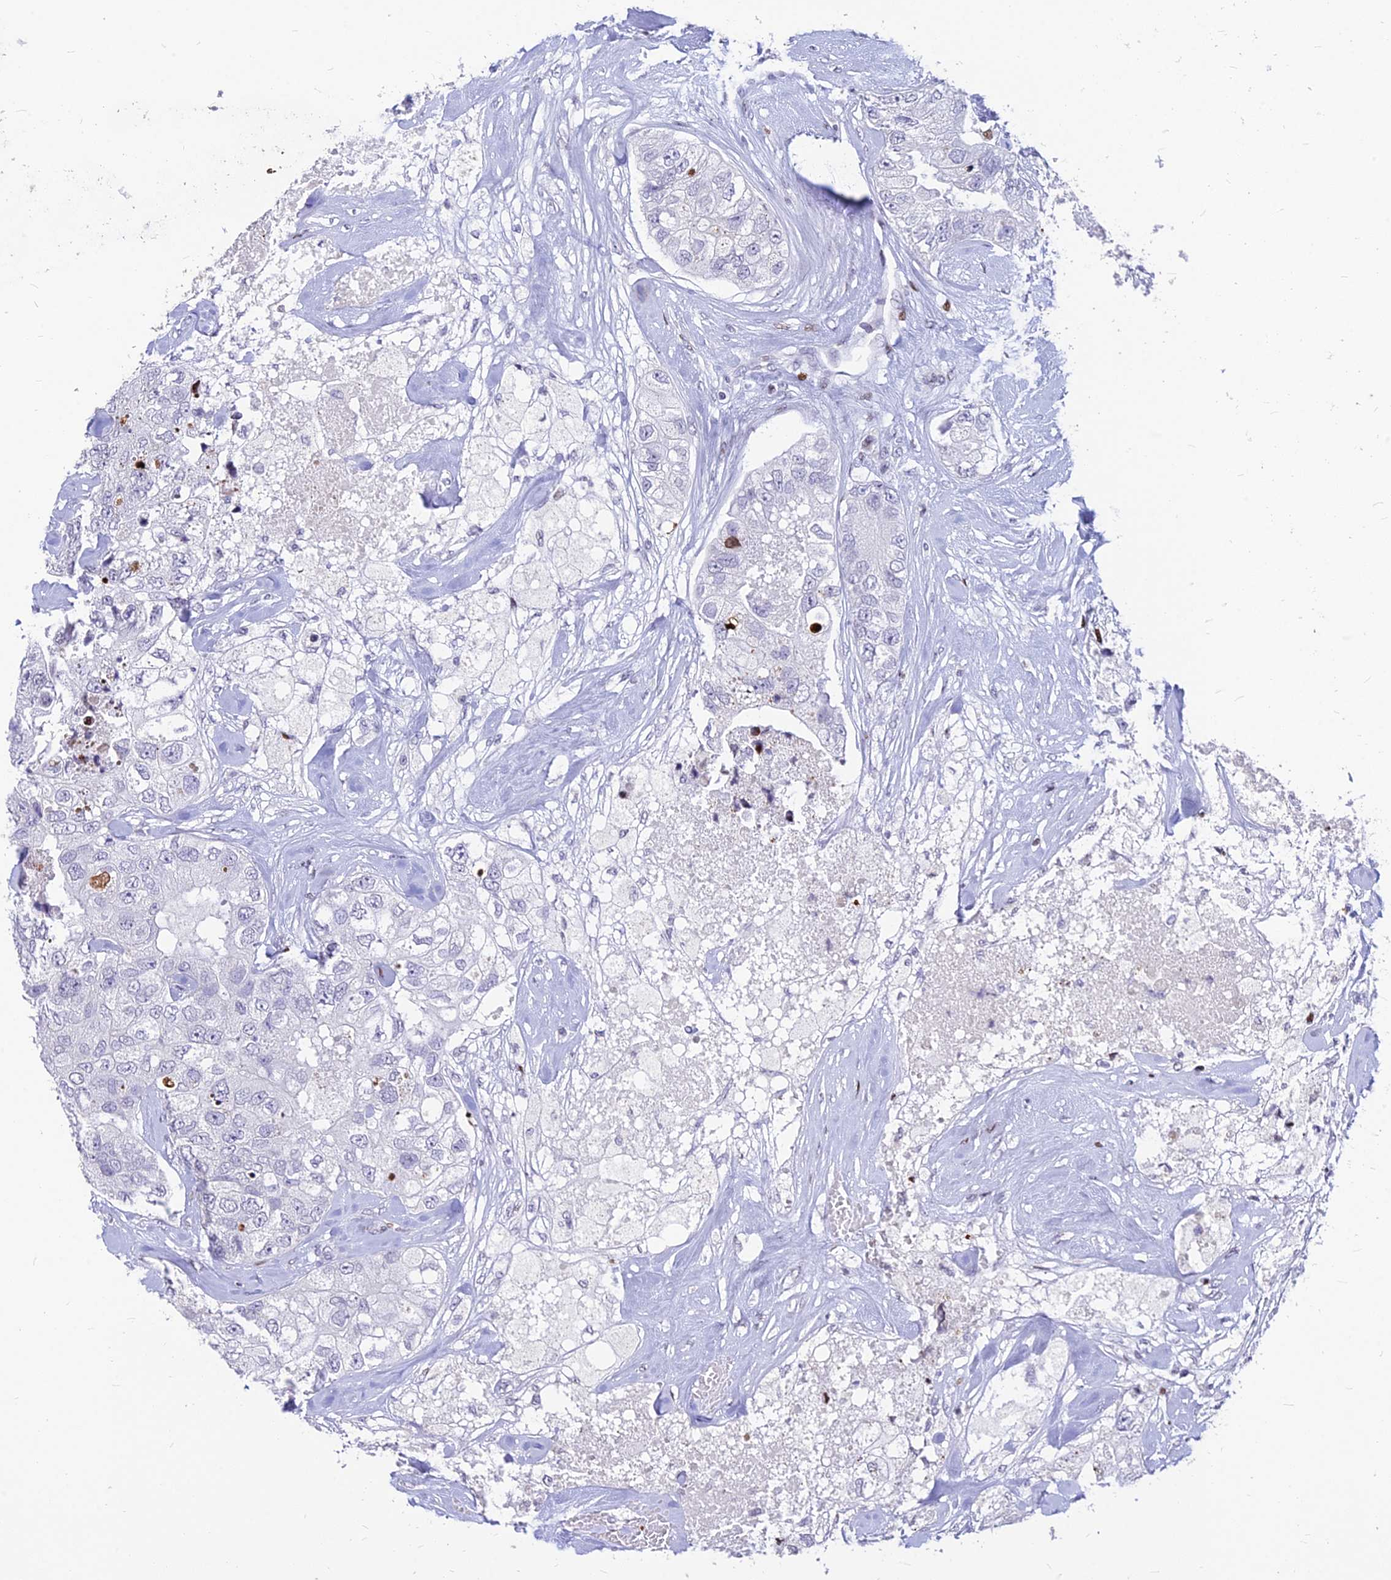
{"staining": {"intensity": "negative", "quantity": "none", "location": "none"}, "tissue": "breast cancer", "cell_type": "Tumor cells", "image_type": "cancer", "snomed": [{"axis": "morphology", "description": "Duct carcinoma"}, {"axis": "topography", "description": "Breast"}], "caption": "Immunohistochemistry histopathology image of human breast cancer (invasive ductal carcinoma) stained for a protein (brown), which reveals no expression in tumor cells.", "gene": "PRPS1", "patient": {"sex": "female", "age": 62}}